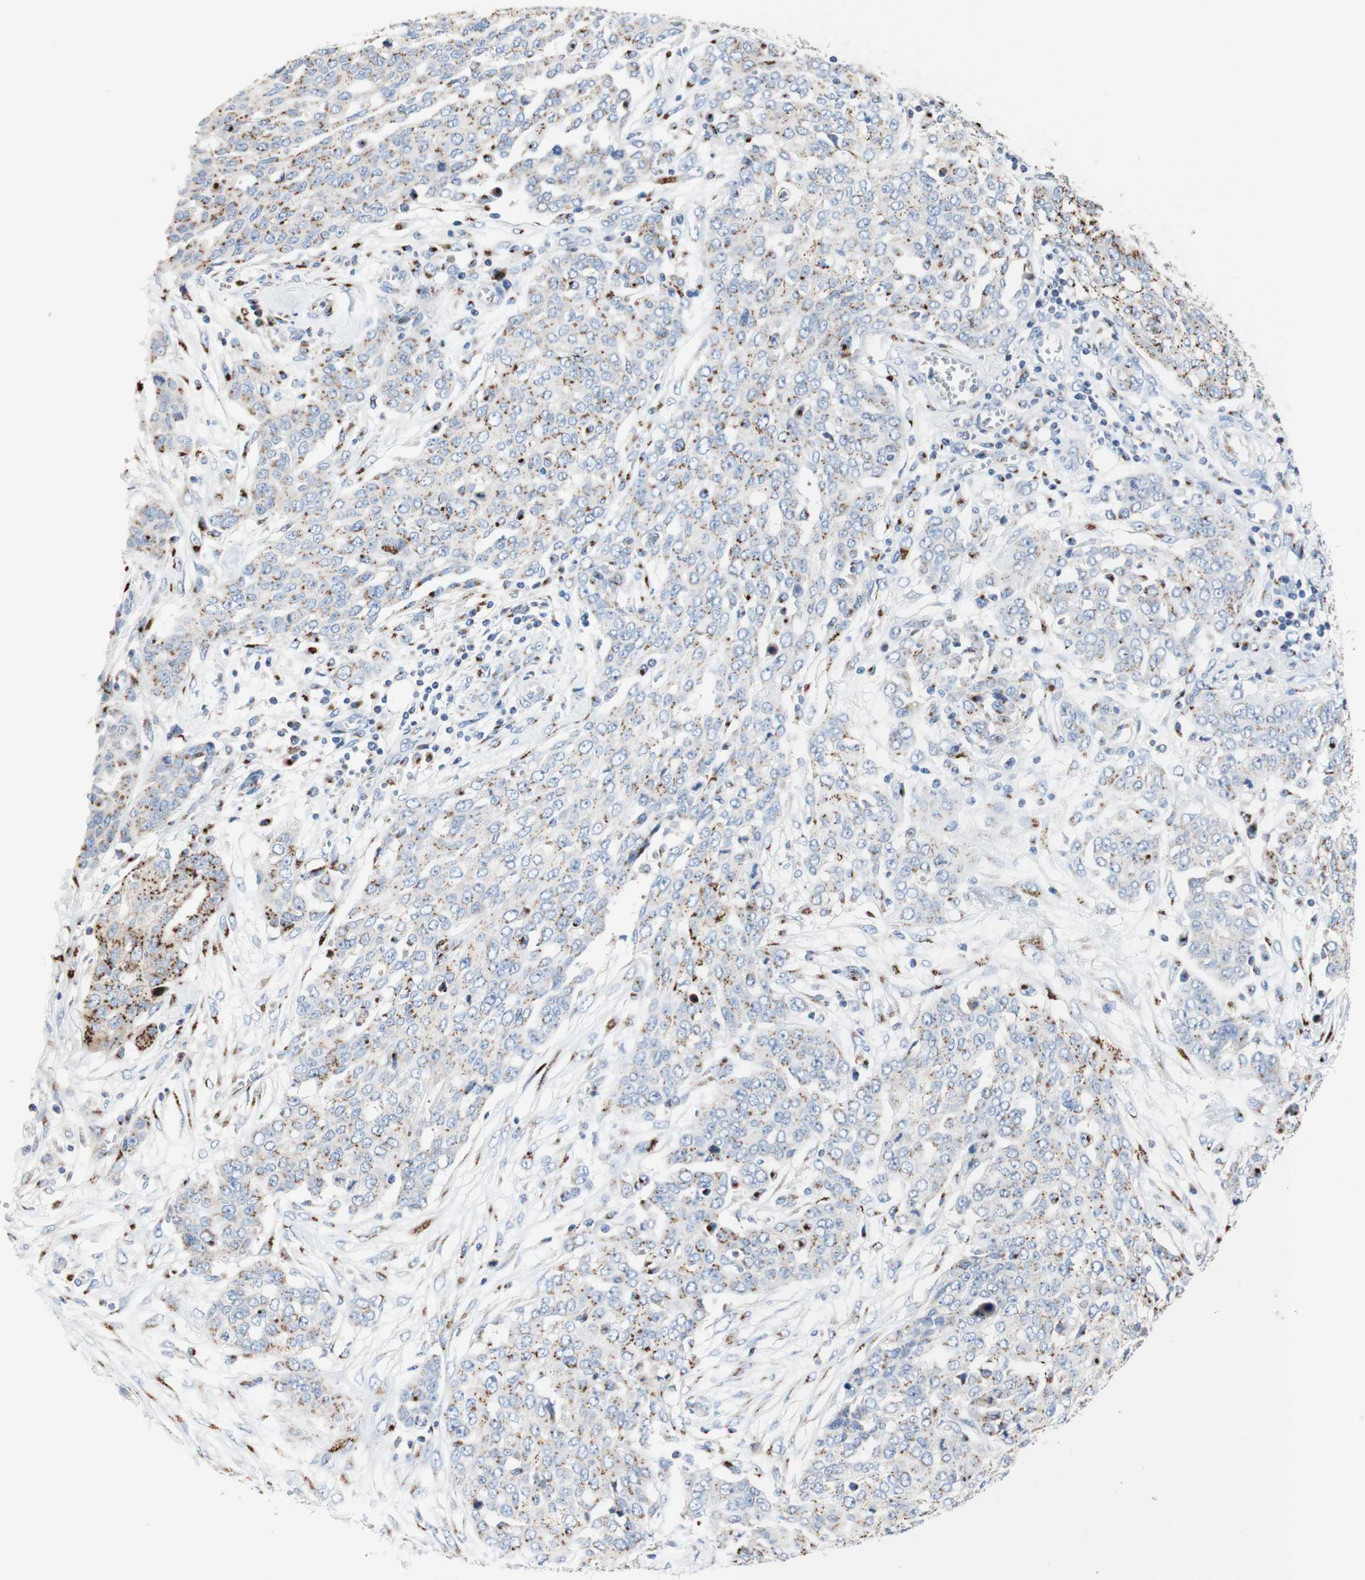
{"staining": {"intensity": "moderate", "quantity": "25%-75%", "location": "cytoplasmic/membranous"}, "tissue": "ovarian cancer", "cell_type": "Tumor cells", "image_type": "cancer", "snomed": [{"axis": "morphology", "description": "Cystadenocarcinoma, serous, NOS"}, {"axis": "topography", "description": "Soft tissue"}, {"axis": "topography", "description": "Ovary"}], "caption": "Immunohistochemistry (DAB (3,3'-diaminobenzidine)) staining of human ovarian cancer (serous cystadenocarcinoma) displays moderate cytoplasmic/membranous protein expression in approximately 25%-75% of tumor cells.", "gene": "GALNT2", "patient": {"sex": "female", "age": 57}}